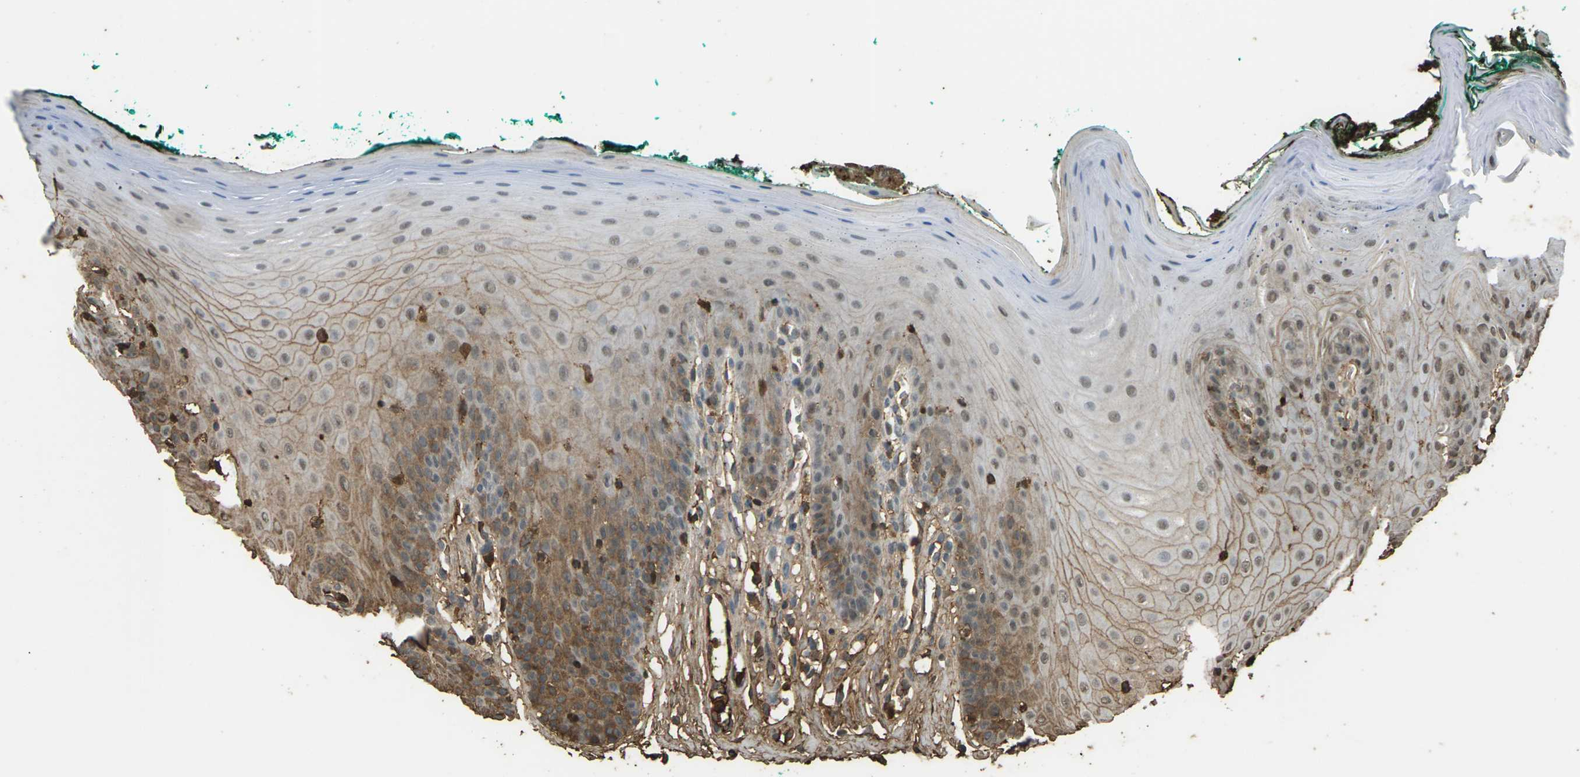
{"staining": {"intensity": "moderate", "quantity": "25%-75%", "location": "cytoplasmic/membranous"}, "tissue": "oral mucosa", "cell_type": "Squamous epithelial cells", "image_type": "normal", "snomed": [{"axis": "morphology", "description": "Normal tissue, NOS"}, {"axis": "topography", "description": "Skeletal muscle"}, {"axis": "topography", "description": "Oral tissue"}], "caption": "Oral mucosa stained with DAB (3,3'-diaminobenzidine) immunohistochemistry (IHC) demonstrates medium levels of moderate cytoplasmic/membranous staining in approximately 25%-75% of squamous epithelial cells. (IHC, brightfield microscopy, high magnification).", "gene": "CYP1B1", "patient": {"sex": "male", "age": 58}}